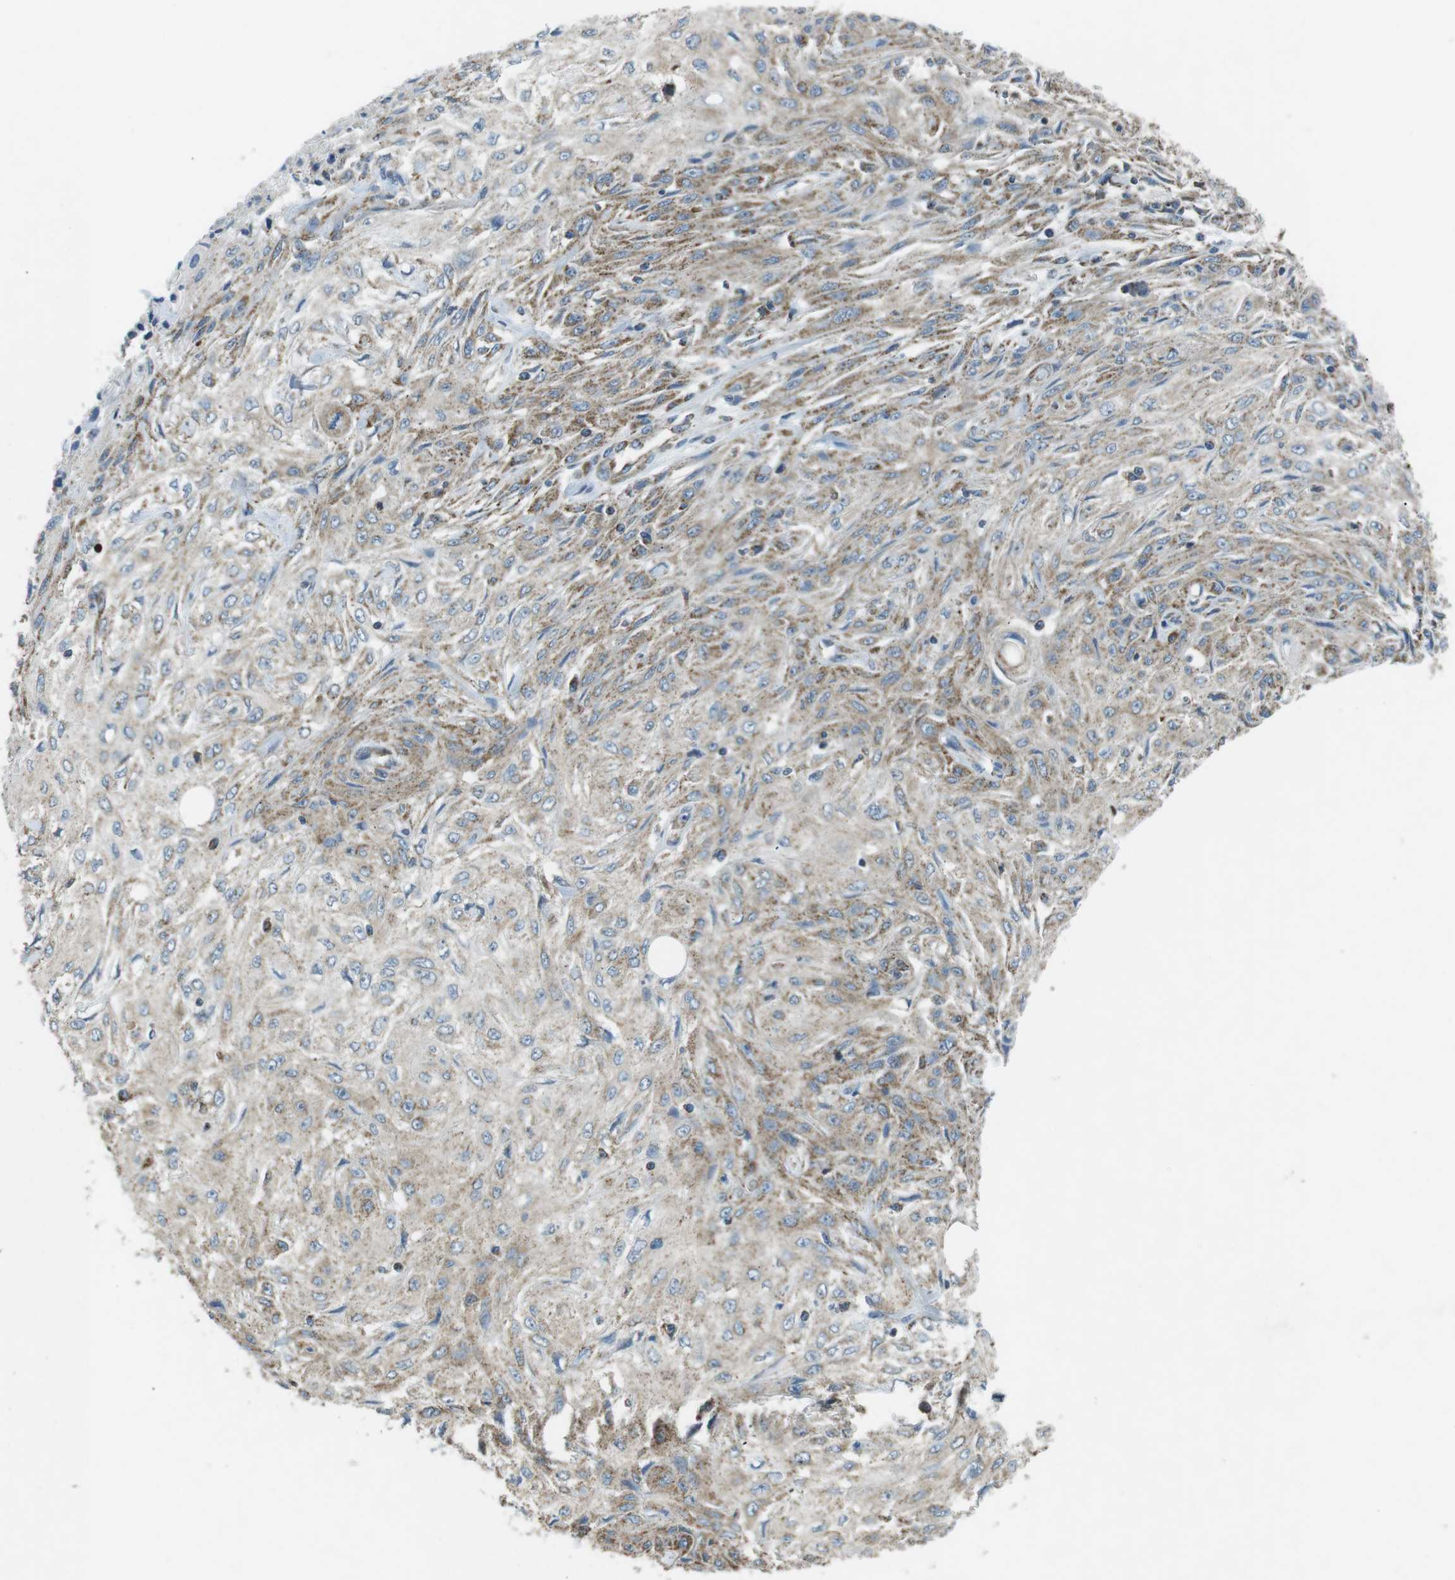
{"staining": {"intensity": "moderate", "quantity": "<25%", "location": "cytoplasmic/membranous"}, "tissue": "skin cancer", "cell_type": "Tumor cells", "image_type": "cancer", "snomed": [{"axis": "morphology", "description": "Squamous cell carcinoma, NOS"}, {"axis": "topography", "description": "Skin"}], "caption": "The micrograph exhibits a brown stain indicating the presence of a protein in the cytoplasmic/membranous of tumor cells in skin cancer.", "gene": "BACE1", "patient": {"sex": "male", "age": 75}}